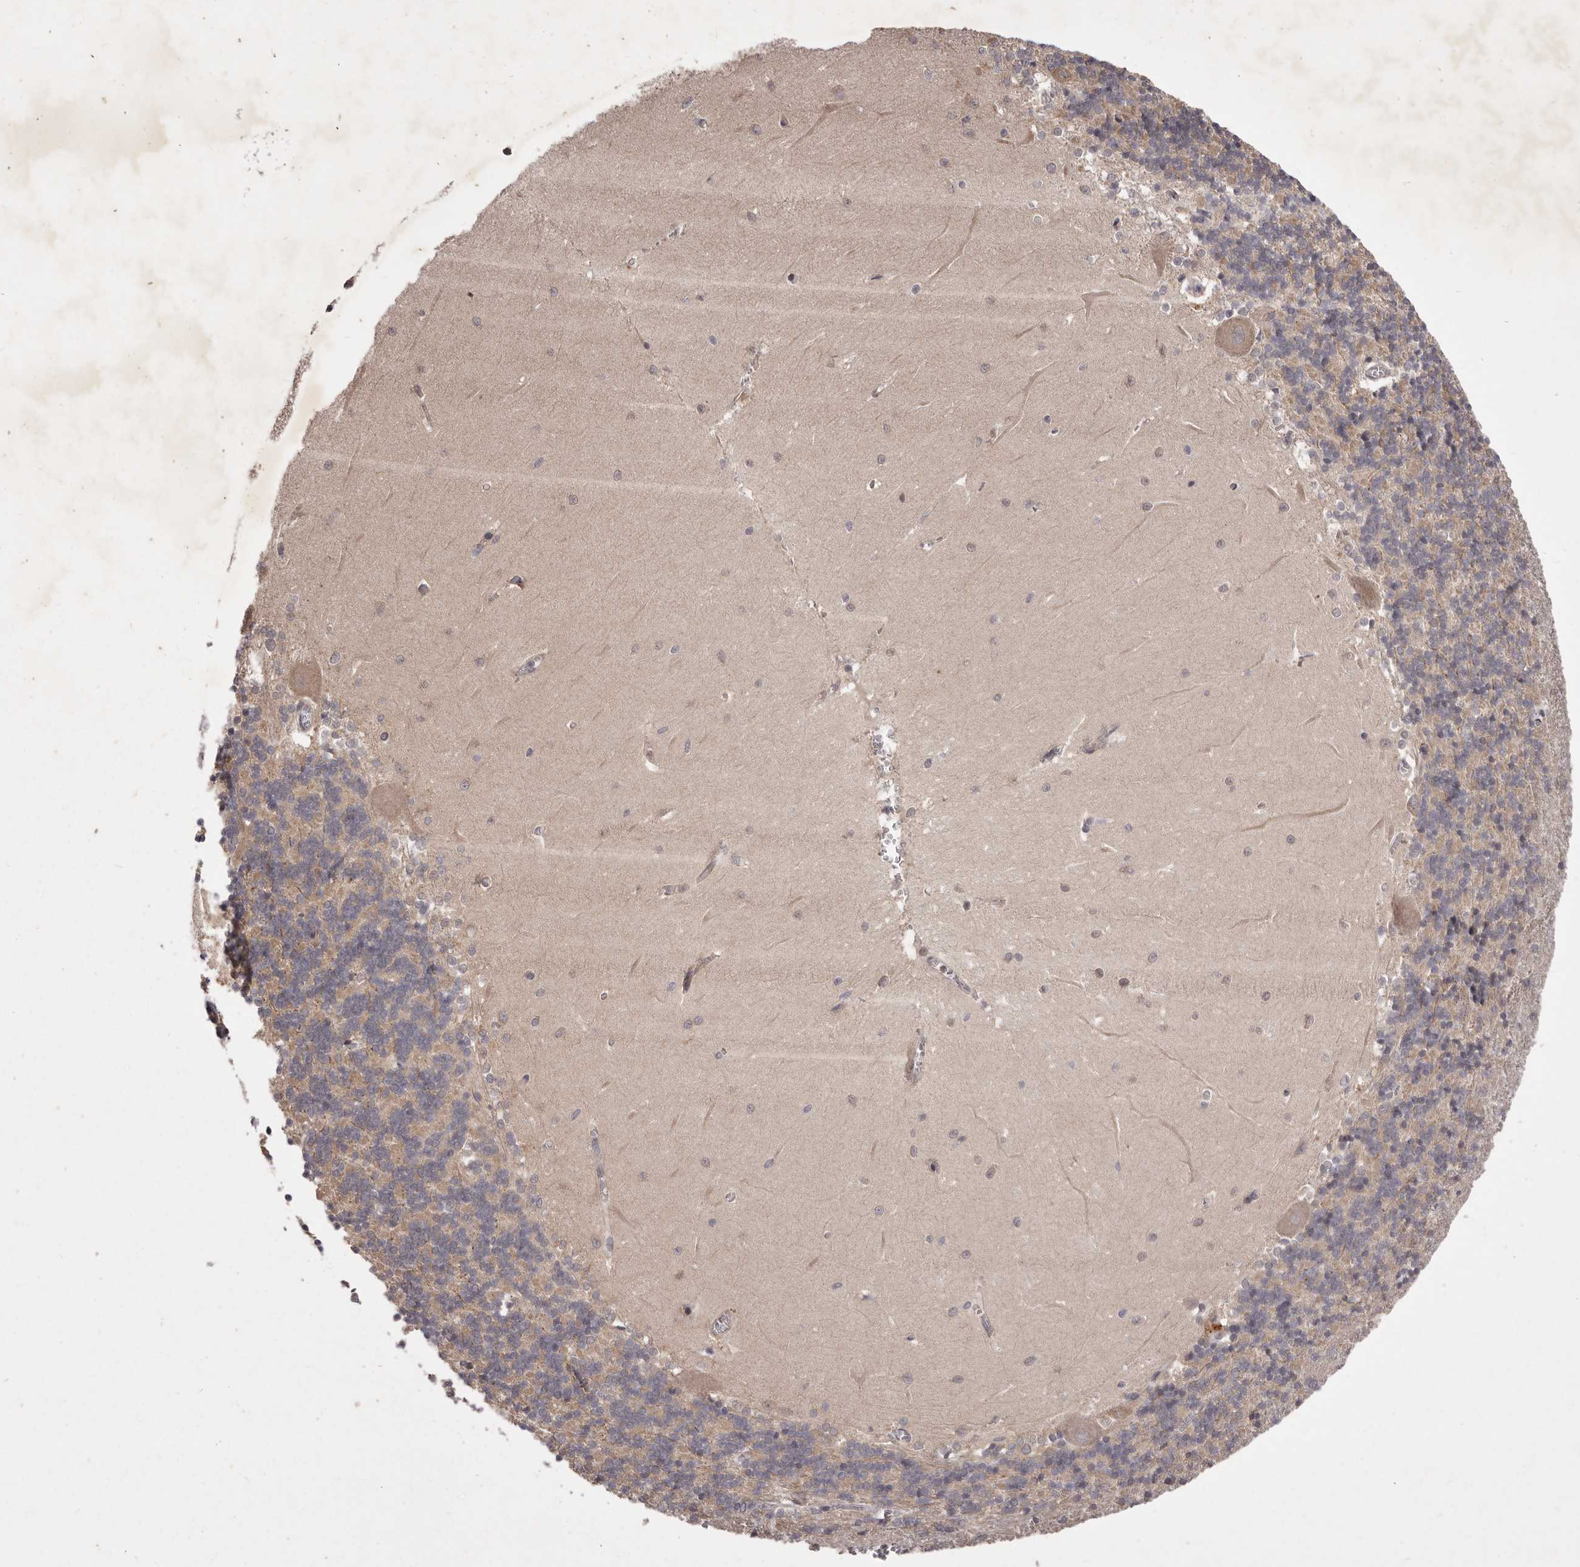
{"staining": {"intensity": "negative", "quantity": "none", "location": "none"}, "tissue": "cerebellum", "cell_type": "Cells in granular layer", "image_type": "normal", "snomed": [{"axis": "morphology", "description": "Normal tissue, NOS"}, {"axis": "topography", "description": "Cerebellum"}], "caption": "This is a histopathology image of IHC staining of benign cerebellum, which shows no positivity in cells in granular layer. (DAB immunohistochemistry visualized using brightfield microscopy, high magnification).", "gene": "PNRC1", "patient": {"sex": "male", "age": 37}}